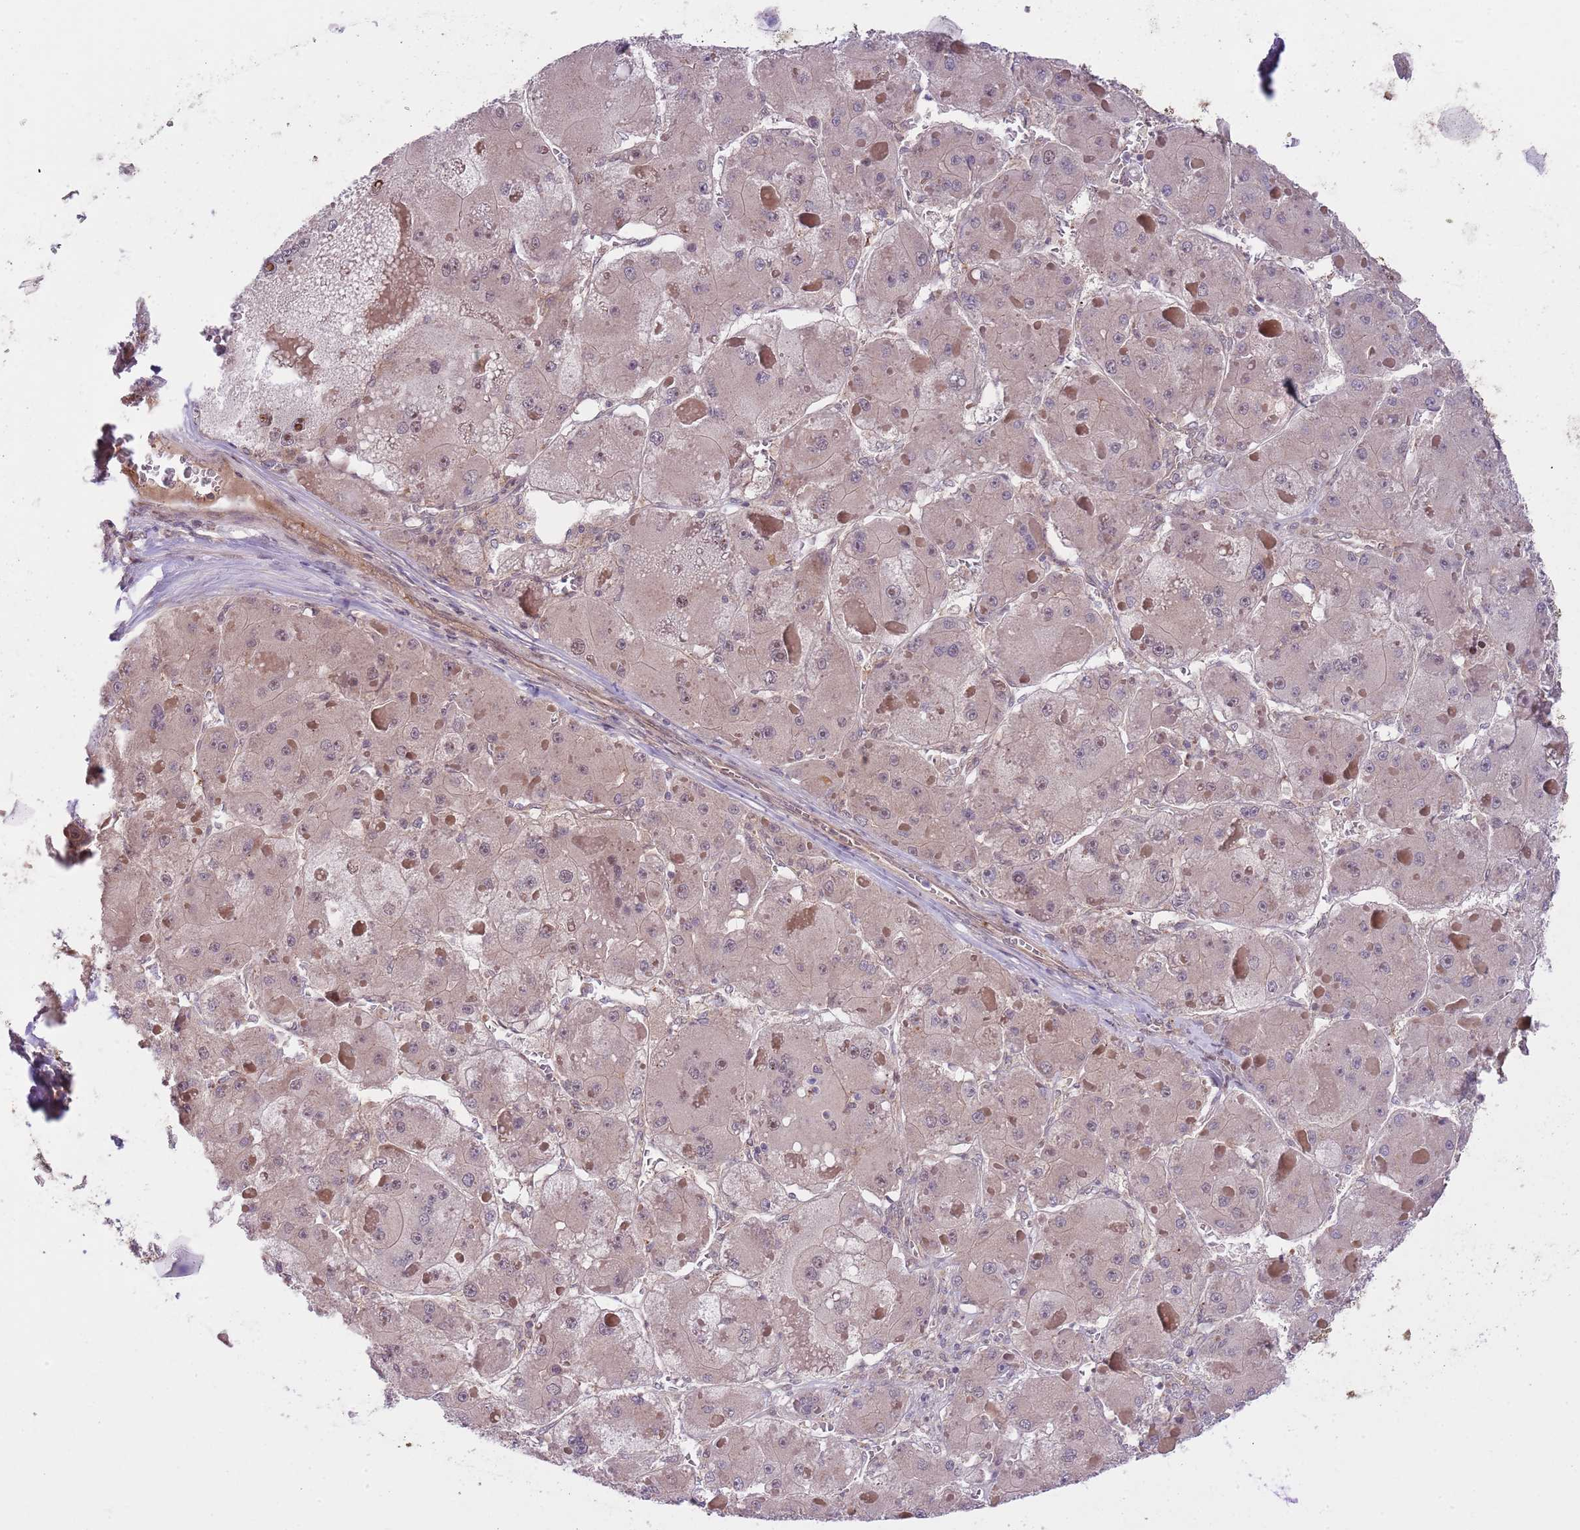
{"staining": {"intensity": "negative", "quantity": "none", "location": "none"}, "tissue": "liver cancer", "cell_type": "Tumor cells", "image_type": "cancer", "snomed": [{"axis": "morphology", "description": "Carcinoma, Hepatocellular, NOS"}, {"axis": "topography", "description": "Liver"}], "caption": "Human liver cancer stained for a protein using IHC shows no staining in tumor cells.", "gene": "PRR16", "patient": {"sex": "female", "age": 73}}